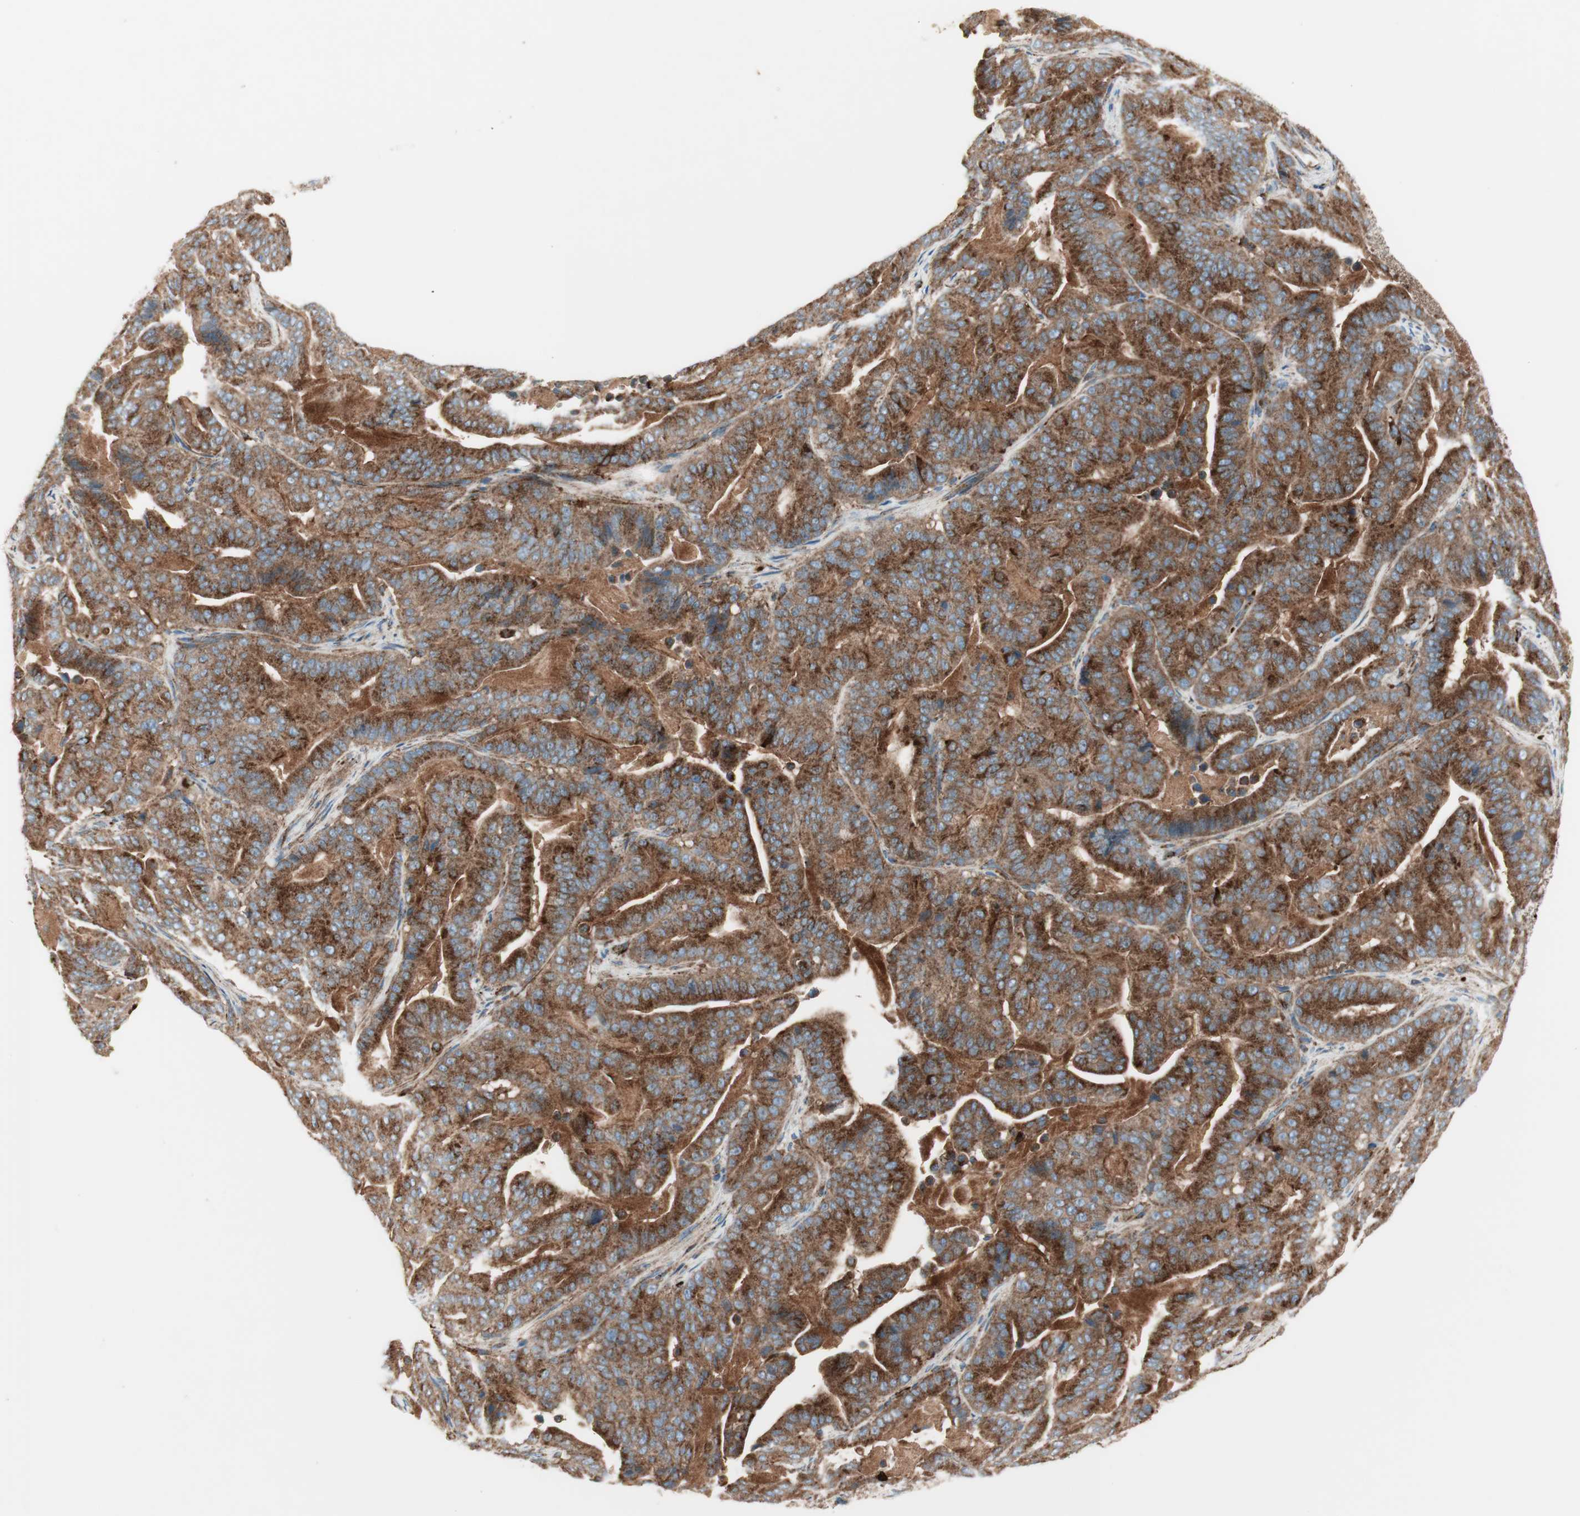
{"staining": {"intensity": "moderate", "quantity": ">75%", "location": "cytoplasmic/membranous"}, "tissue": "pancreatic cancer", "cell_type": "Tumor cells", "image_type": "cancer", "snomed": [{"axis": "morphology", "description": "Adenocarcinoma, NOS"}, {"axis": "topography", "description": "Pancreas"}], "caption": "Immunohistochemical staining of pancreatic adenocarcinoma exhibits medium levels of moderate cytoplasmic/membranous protein positivity in about >75% of tumor cells.", "gene": "ATP6V1G1", "patient": {"sex": "male", "age": 63}}